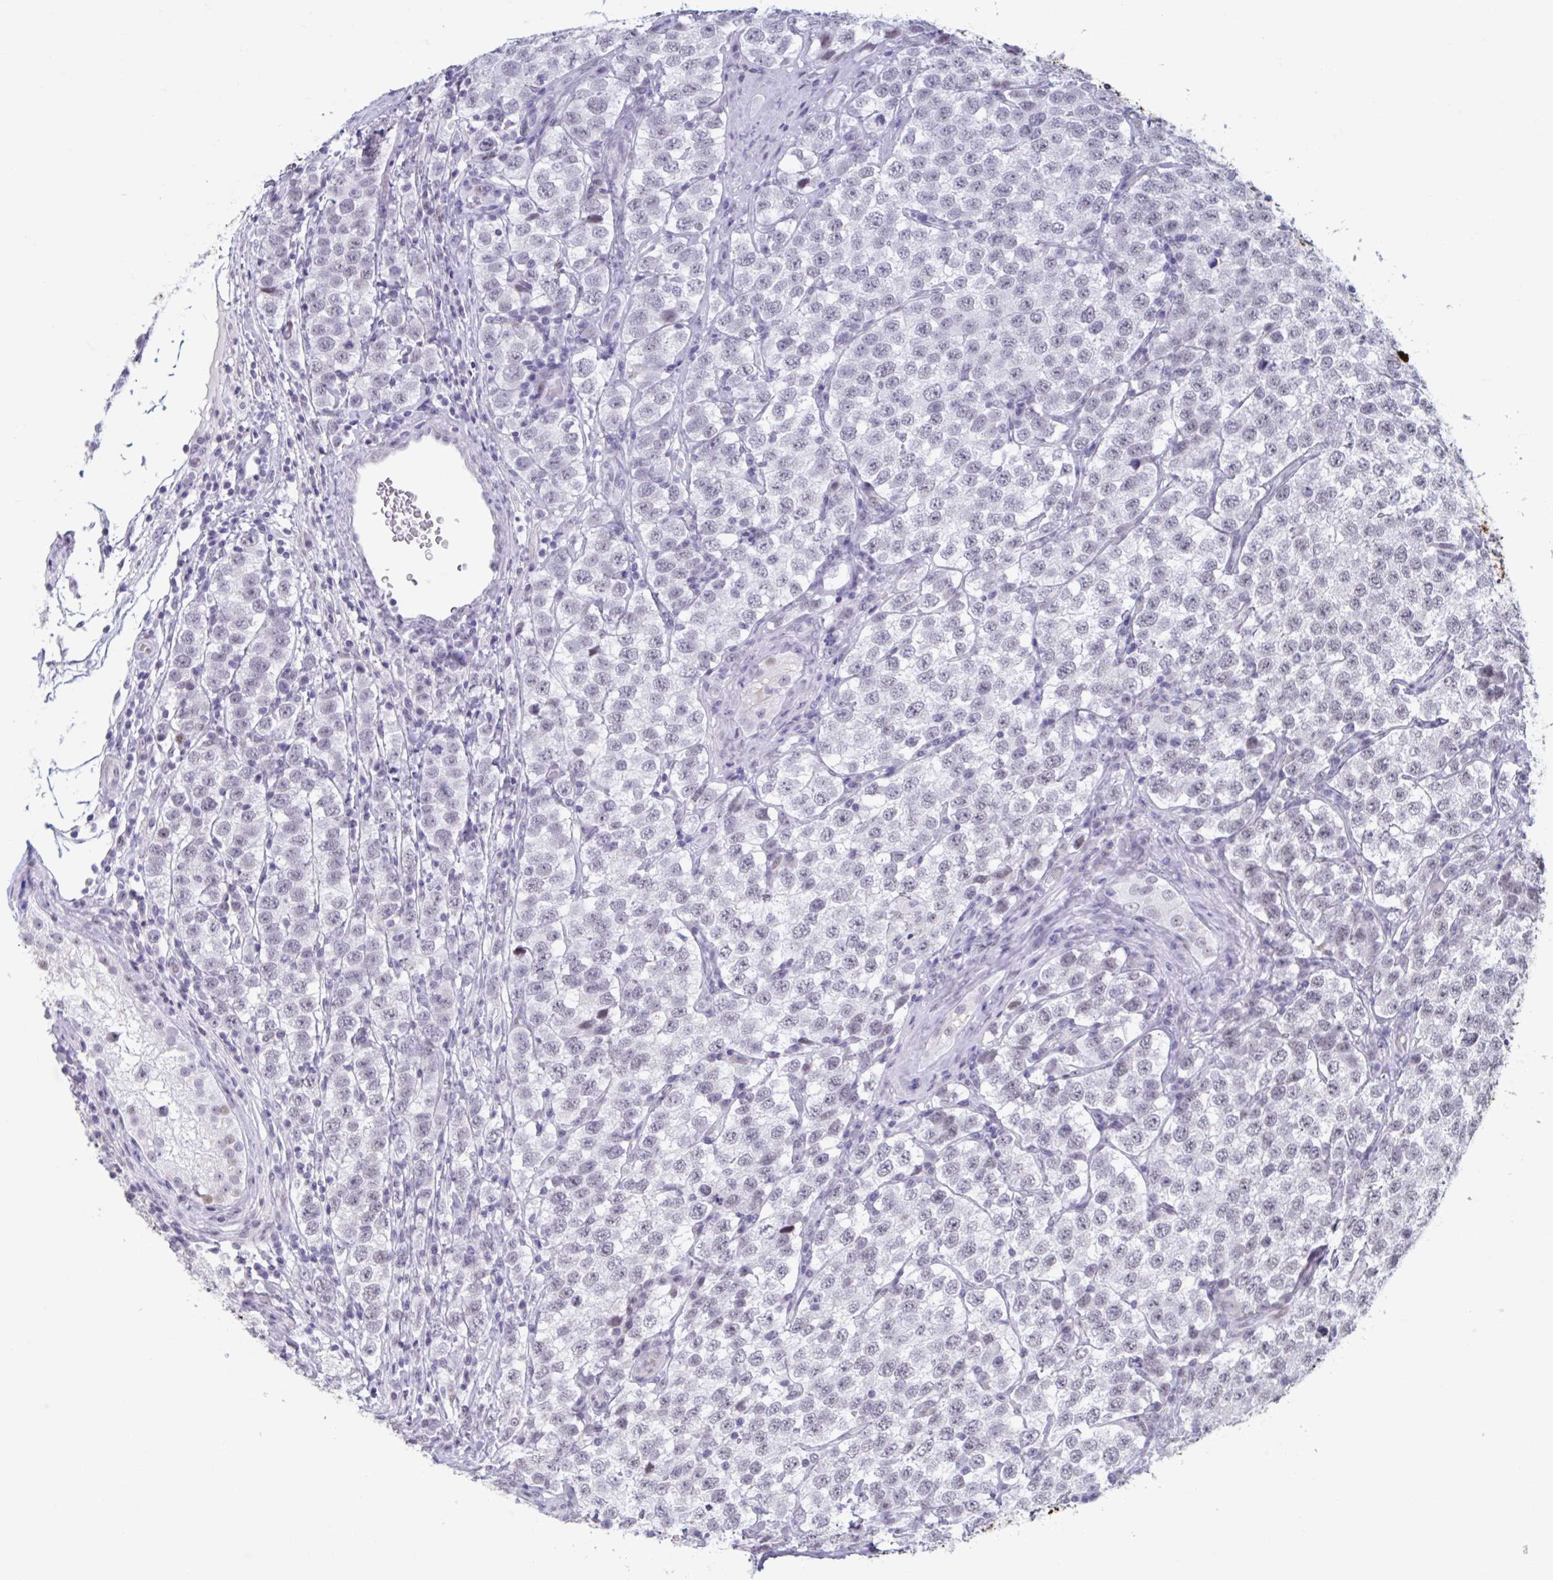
{"staining": {"intensity": "negative", "quantity": "none", "location": "none"}, "tissue": "testis cancer", "cell_type": "Tumor cells", "image_type": "cancer", "snomed": [{"axis": "morphology", "description": "Seminoma, NOS"}, {"axis": "topography", "description": "Testis"}], "caption": "Tumor cells show no significant positivity in testis seminoma. (DAB immunohistochemistry with hematoxylin counter stain).", "gene": "HSD17B6", "patient": {"sex": "male", "age": 34}}